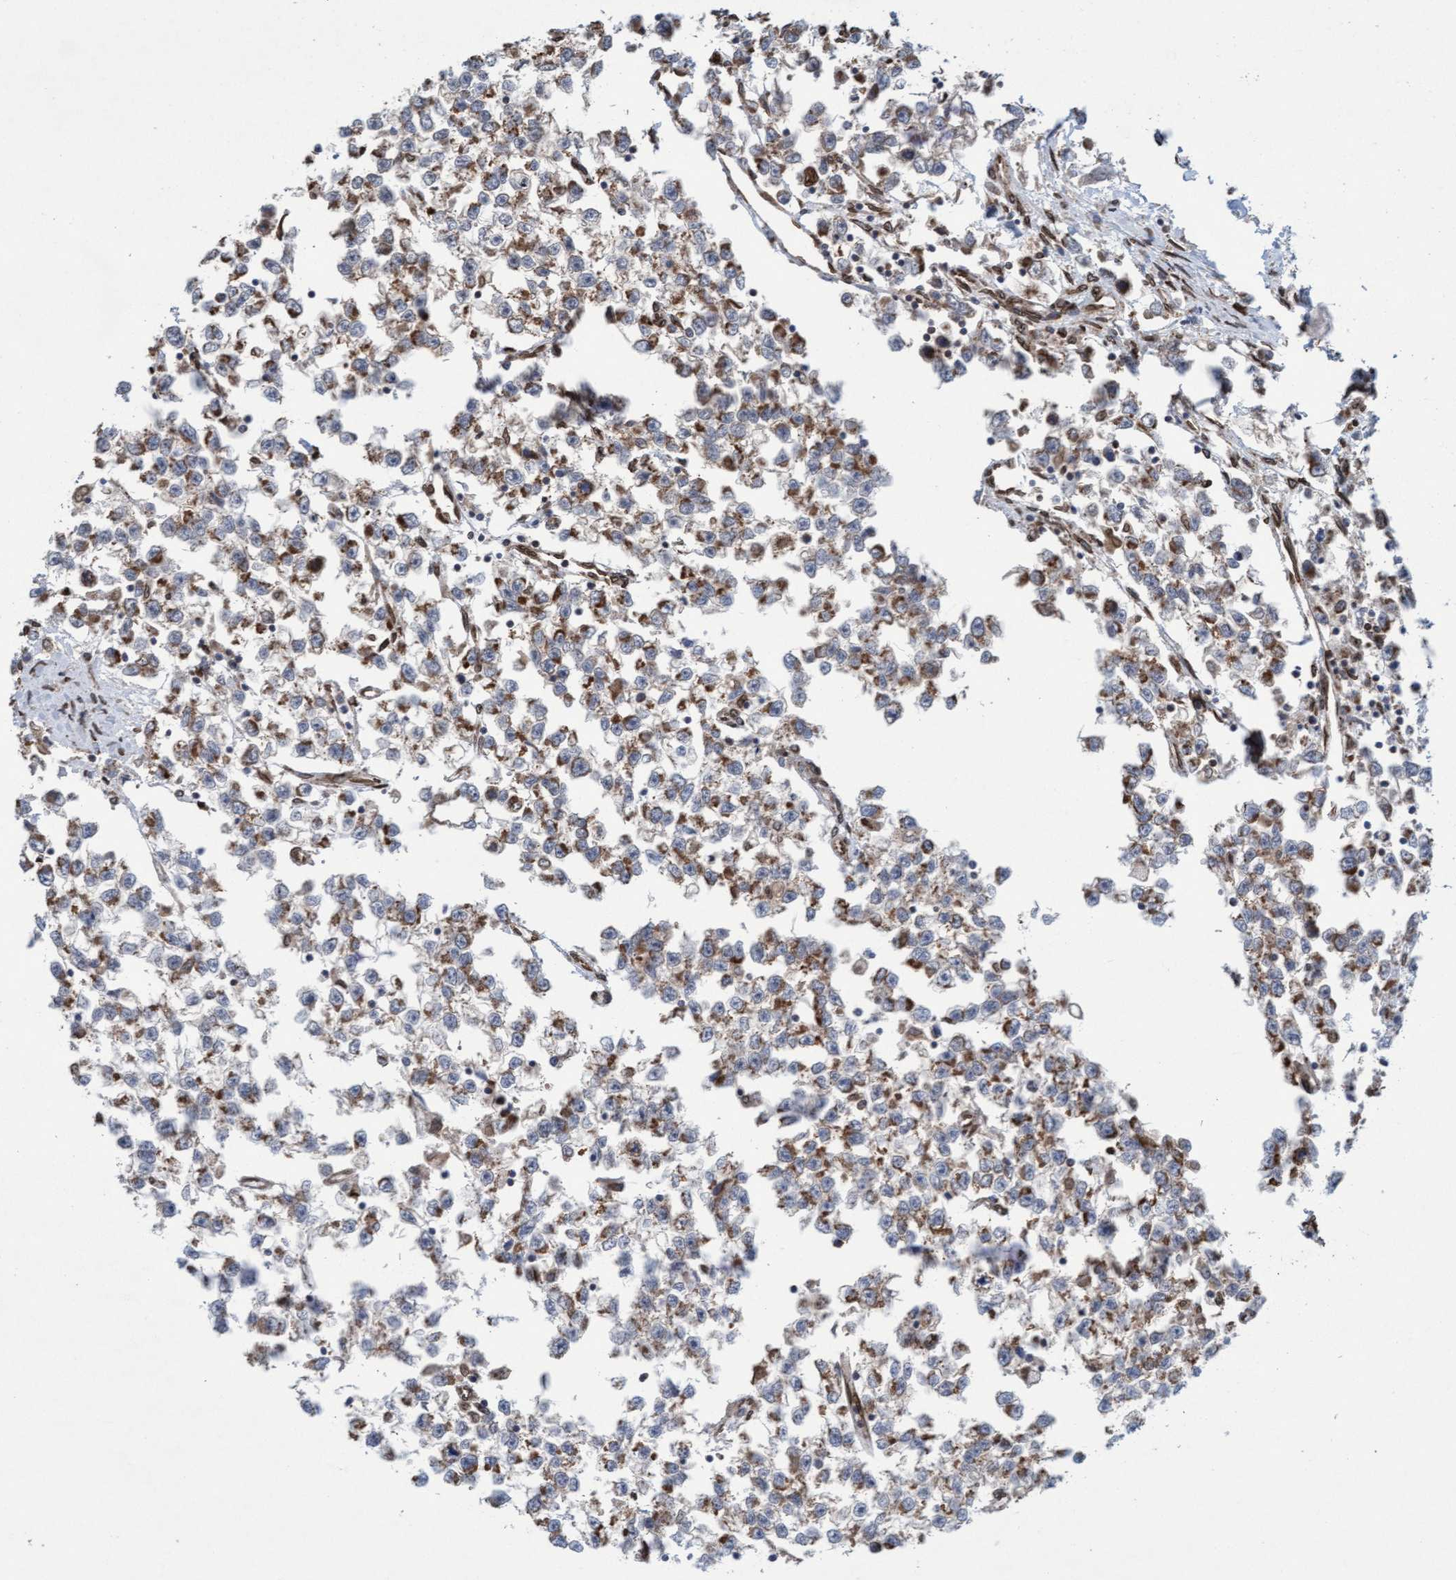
{"staining": {"intensity": "moderate", "quantity": ">75%", "location": "cytoplasmic/membranous"}, "tissue": "testis cancer", "cell_type": "Tumor cells", "image_type": "cancer", "snomed": [{"axis": "morphology", "description": "Seminoma, NOS"}, {"axis": "morphology", "description": "Carcinoma, Embryonal, NOS"}, {"axis": "topography", "description": "Testis"}], "caption": "Testis cancer (embryonal carcinoma) stained for a protein displays moderate cytoplasmic/membranous positivity in tumor cells. The staining was performed using DAB (3,3'-diaminobenzidine), with brown indicating positive protein expression. Nuclei are stained blue with hematoxylin.", "gene": "MRPS23", "patient": {"sex": "male", "age": 51}}